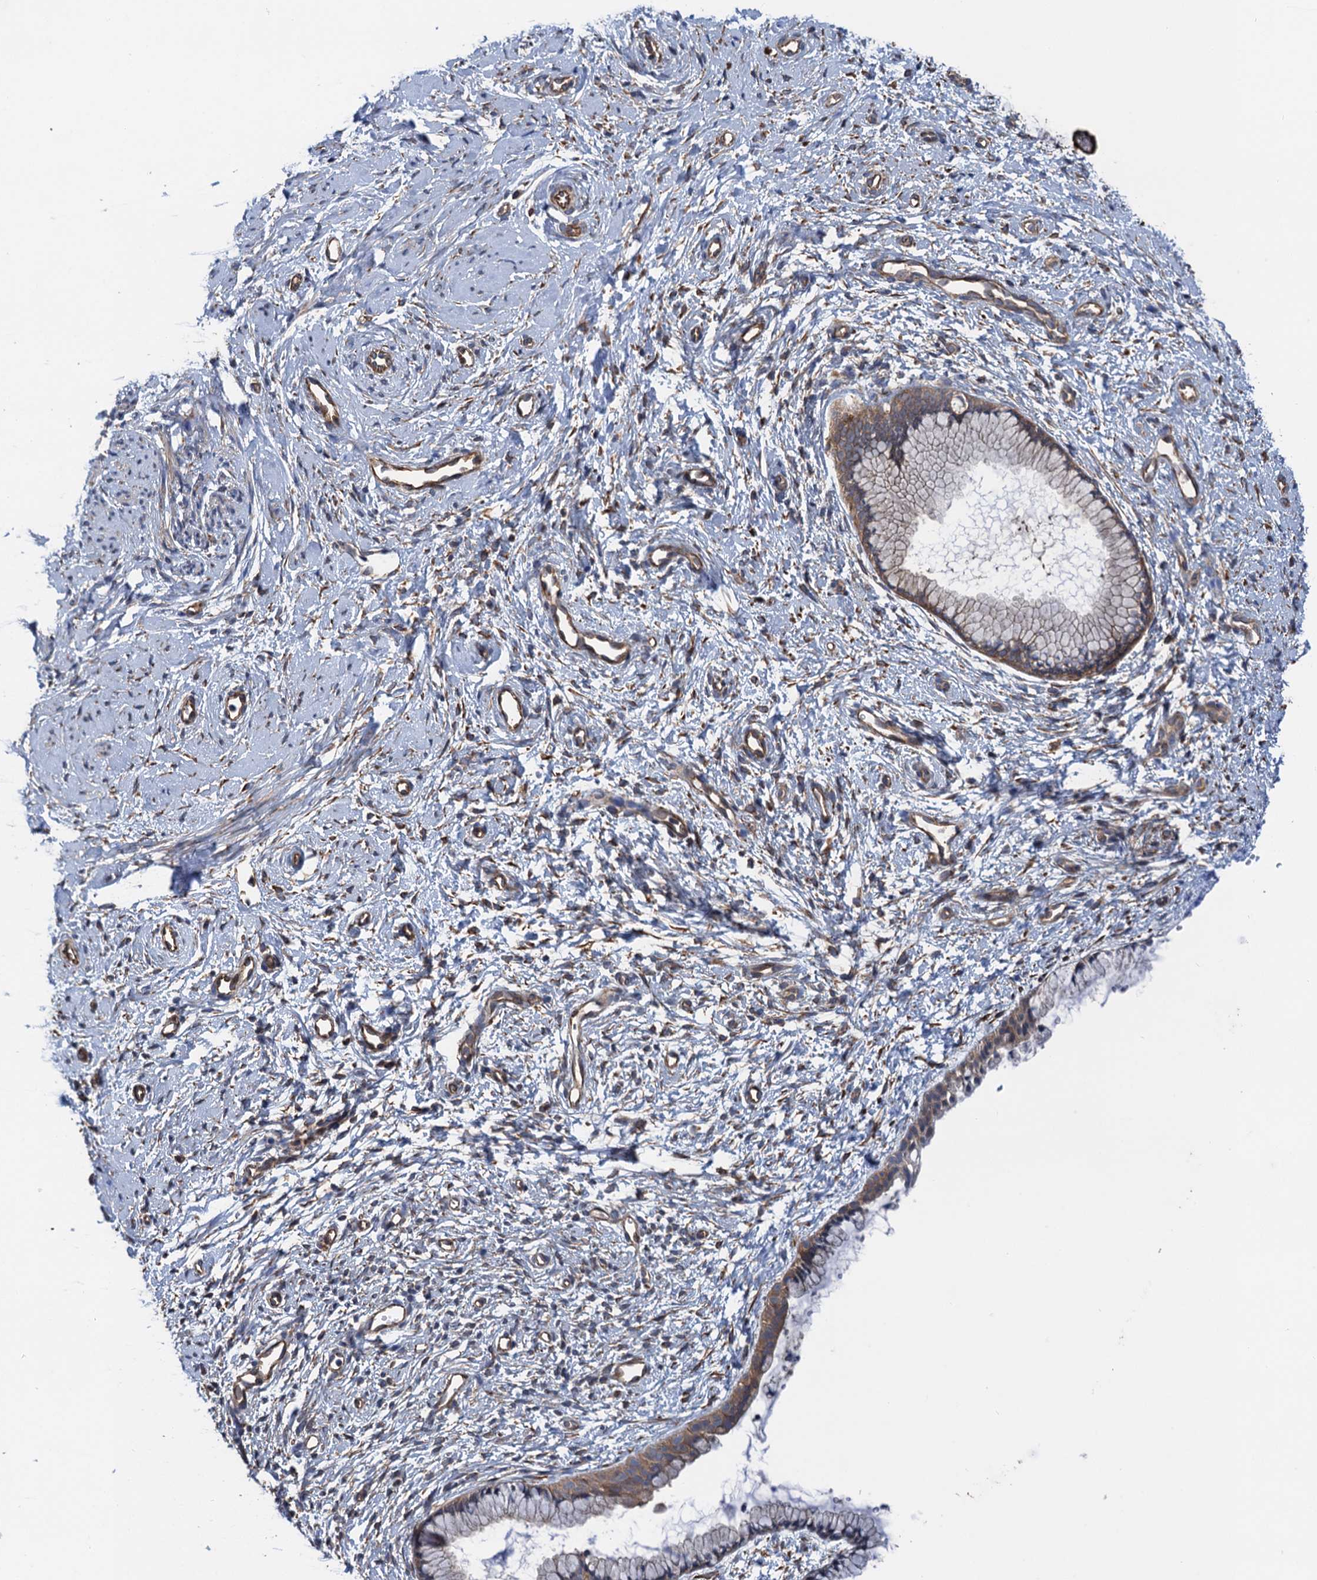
{"staining": {"intensity": "moderate", "quantity": ">75%", "location": "cytoplasmic/membranous"}, "tissue": "cervix", "cell_type": "Glandular cells", "image_type": "normal", "snomed": [{"axis": "morphology", "description": "Normal tissue, NOS"}, {"axis": "topography", "description": "Cervix"}], "caption": "Glandular cells show medium levels of moderate cytoplasmic/membranous staining in about >75% of cells in unremarkable human cervix. (Stains: DAB (3,3'-diaminobenzidine) in brown, nuclei in blue, Microscopy: brightfield microscopy at high magnification).", "gene": "PJA2", "patient": {"sex": "female", "age": 57}}